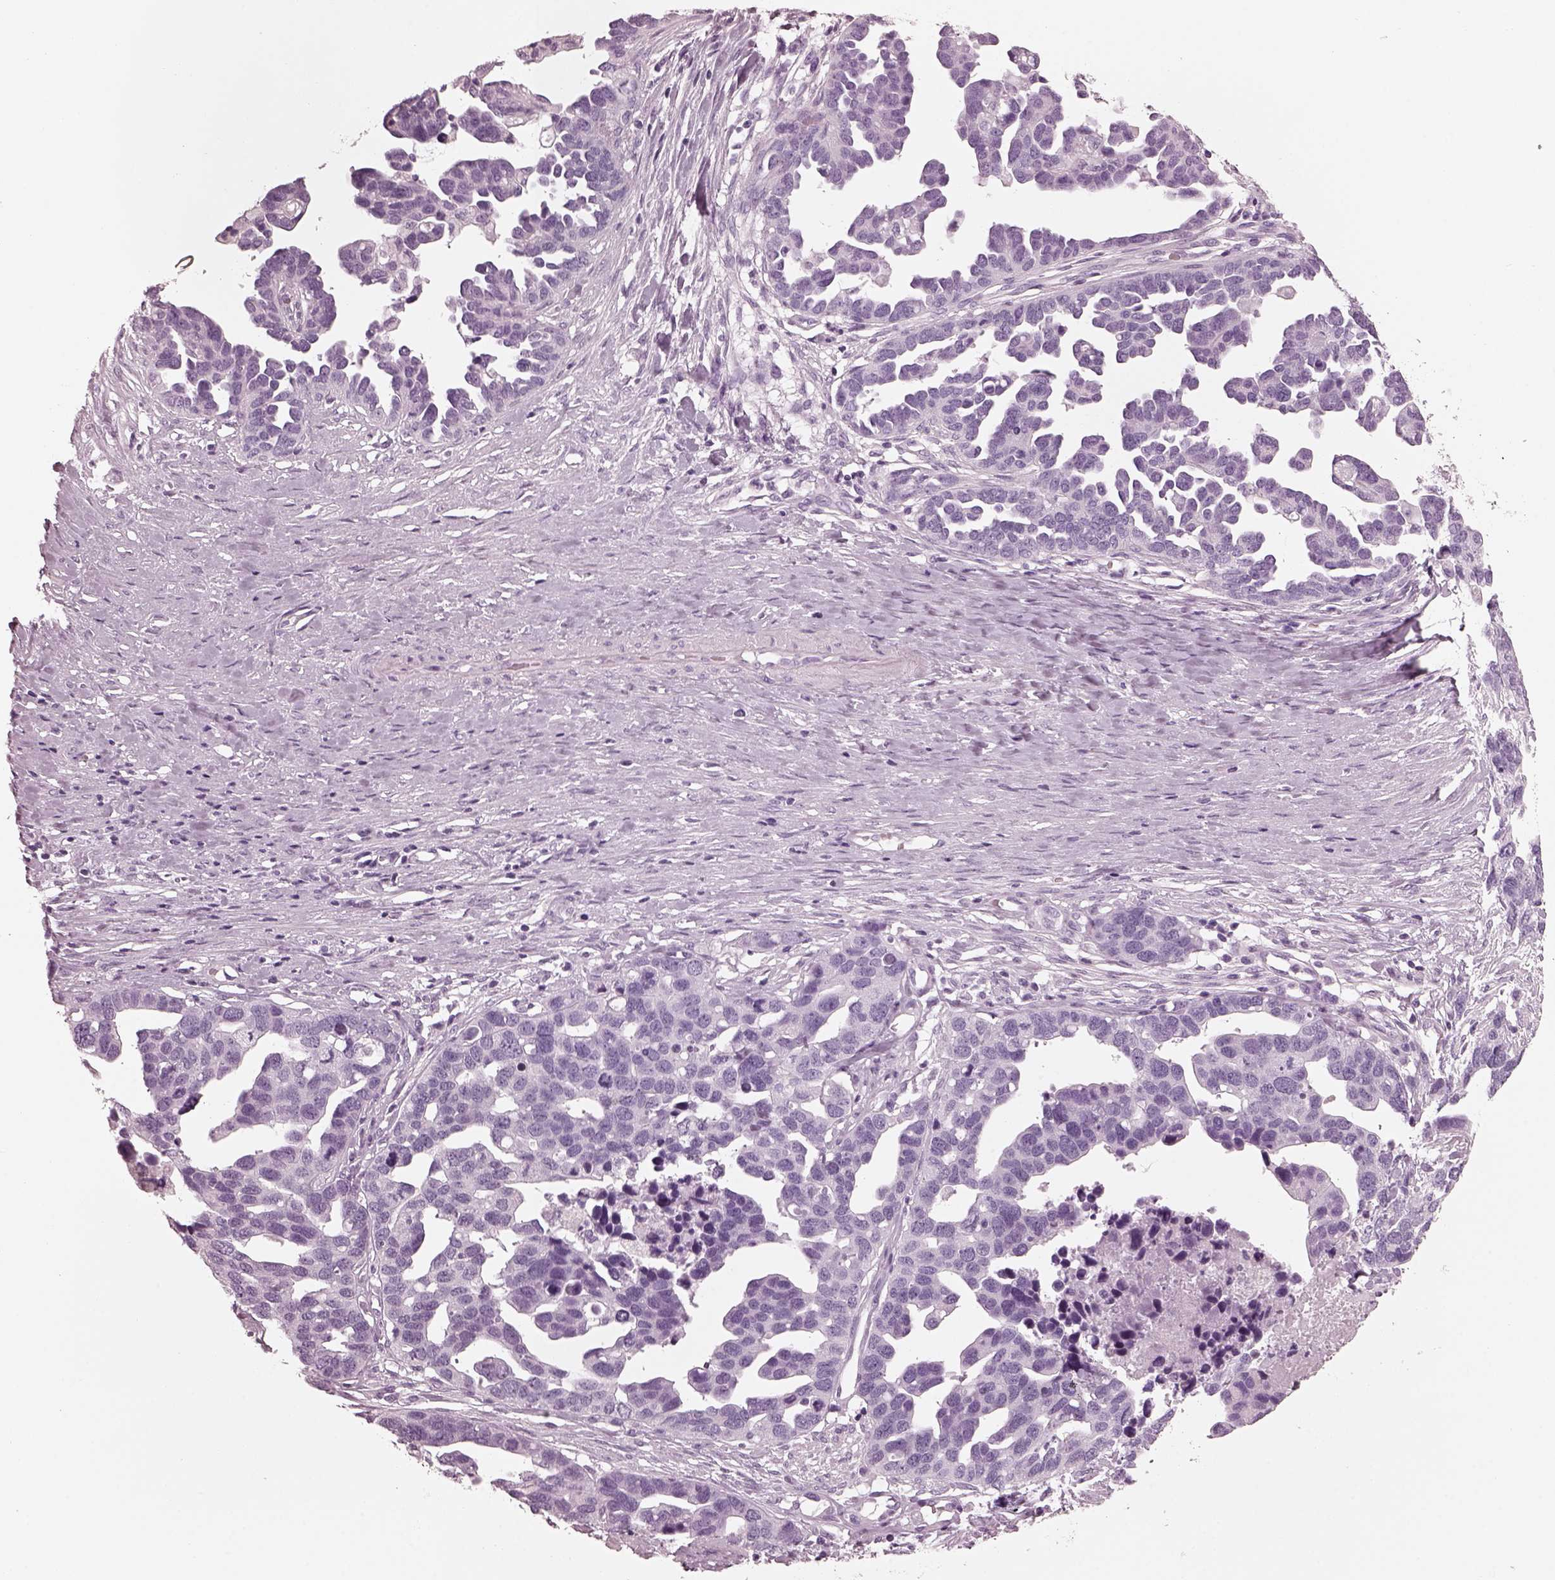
{"staining": {"intensity": "negative", "quantity": "none", "location": "none"}, "tissue": "ovarian cancer", "cell_type": "Tumor cells", "image_type": "cancer", "snomed": [{"axis": "morphology", "description": "Cystadenocarcinoma, serous, NOS"}, {"axis": "topography", "description": "Ovary"}], "caption": "A micrograph of human ovarian cancer is negative for staining in tumor cells.", "gene": "FABP9", "patient": {"sex": "female", "age": 54}}